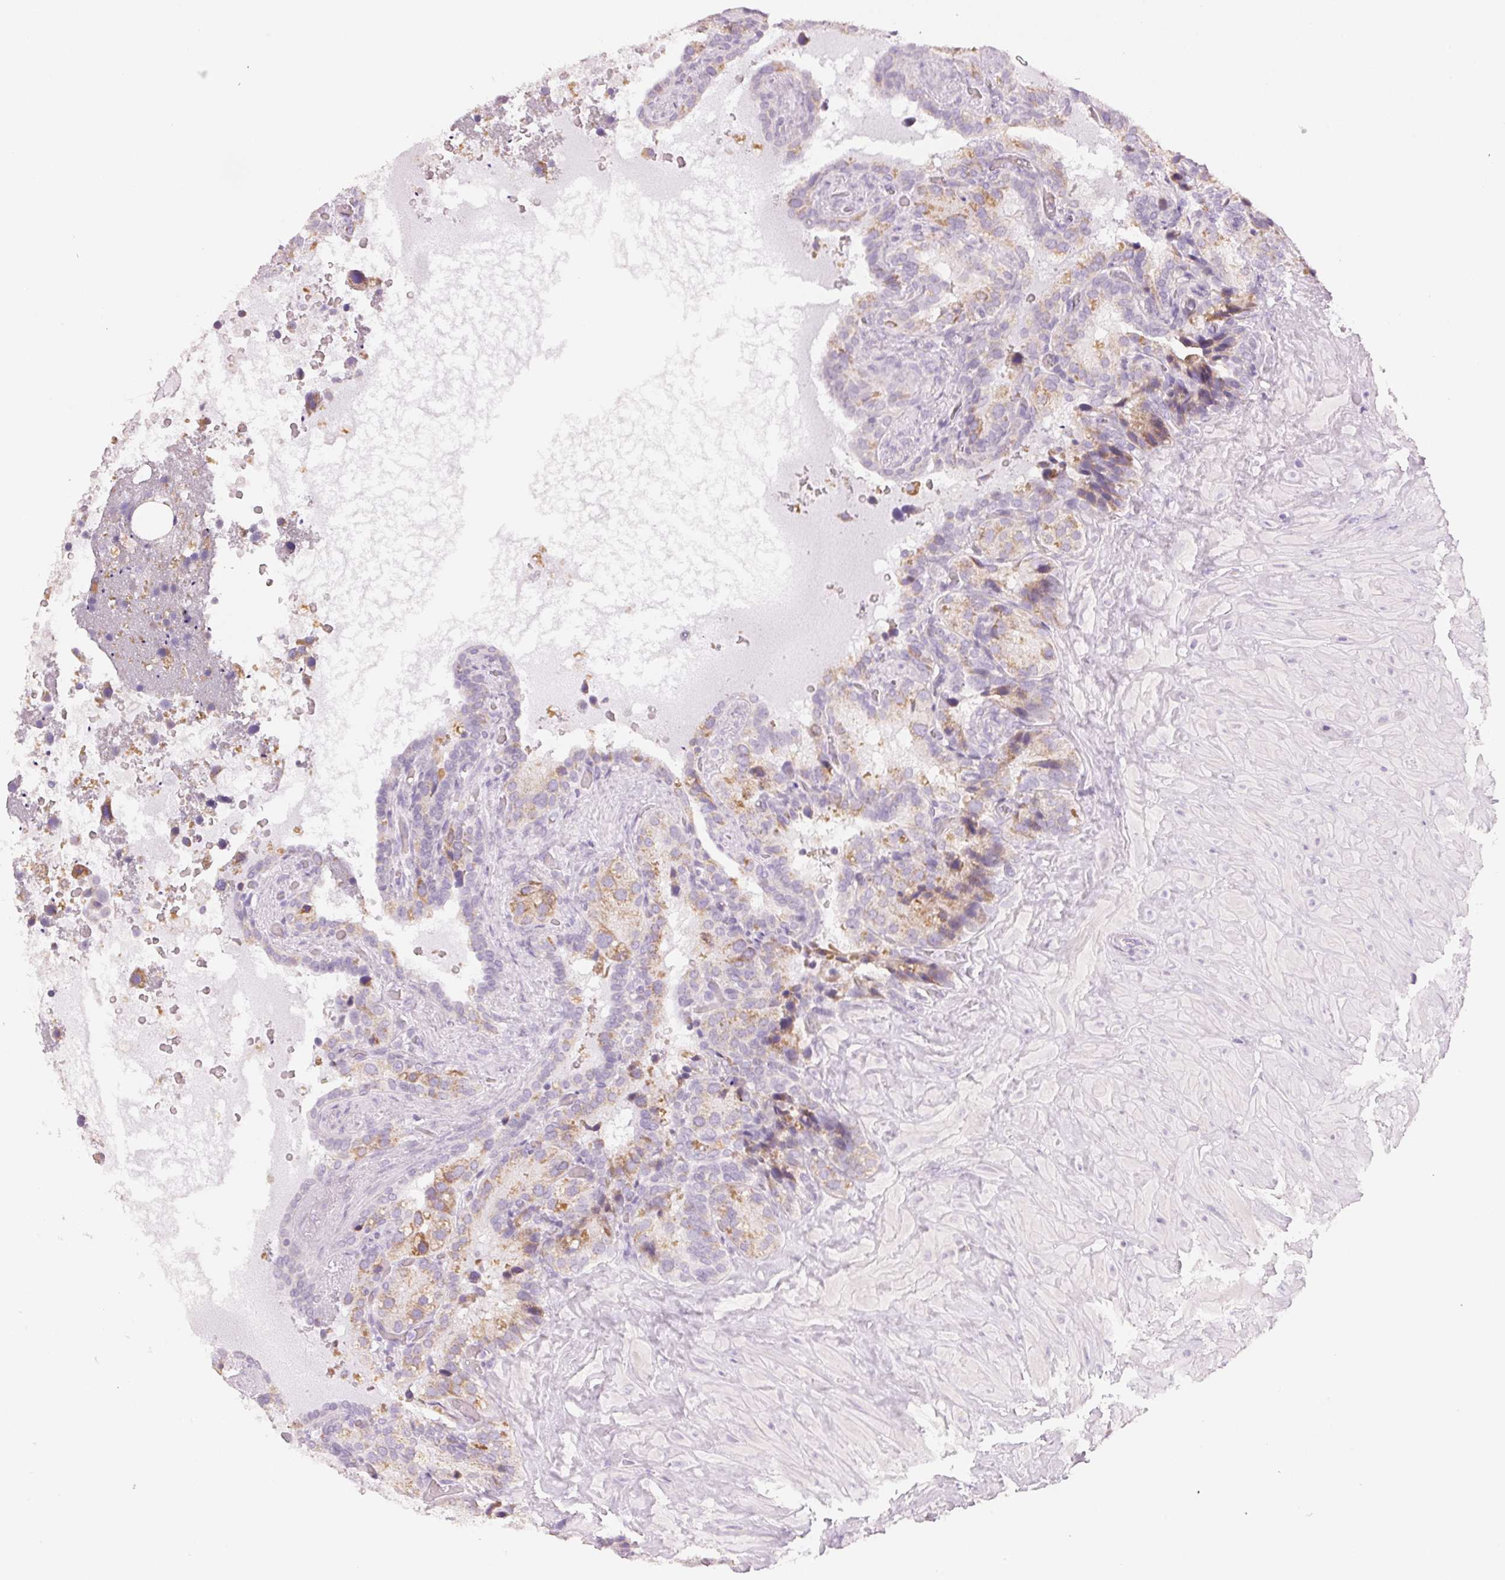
{"staining": {"intensity": "moderate", "quantity": "<25%", "location": "cytoplasmic/membranous"}, "tissue": "seminal vesicle", "cell_type": "Glandular cells", "image_type": "normal", "snomed": [{"axis": "morphology", "description": "Normal tissue, NOS"}, {"axis": "topography", "description": "Seminal veicle"}], "caption": "Immunohistochemistry (DAB) staining of normal human seminal vesicle reveals moderate cytoplasmic/membranous protein staining in approximately <25% of glandular cells.", "gene": "HOXB13", "patient": {"sex": "male", "age": 60}}